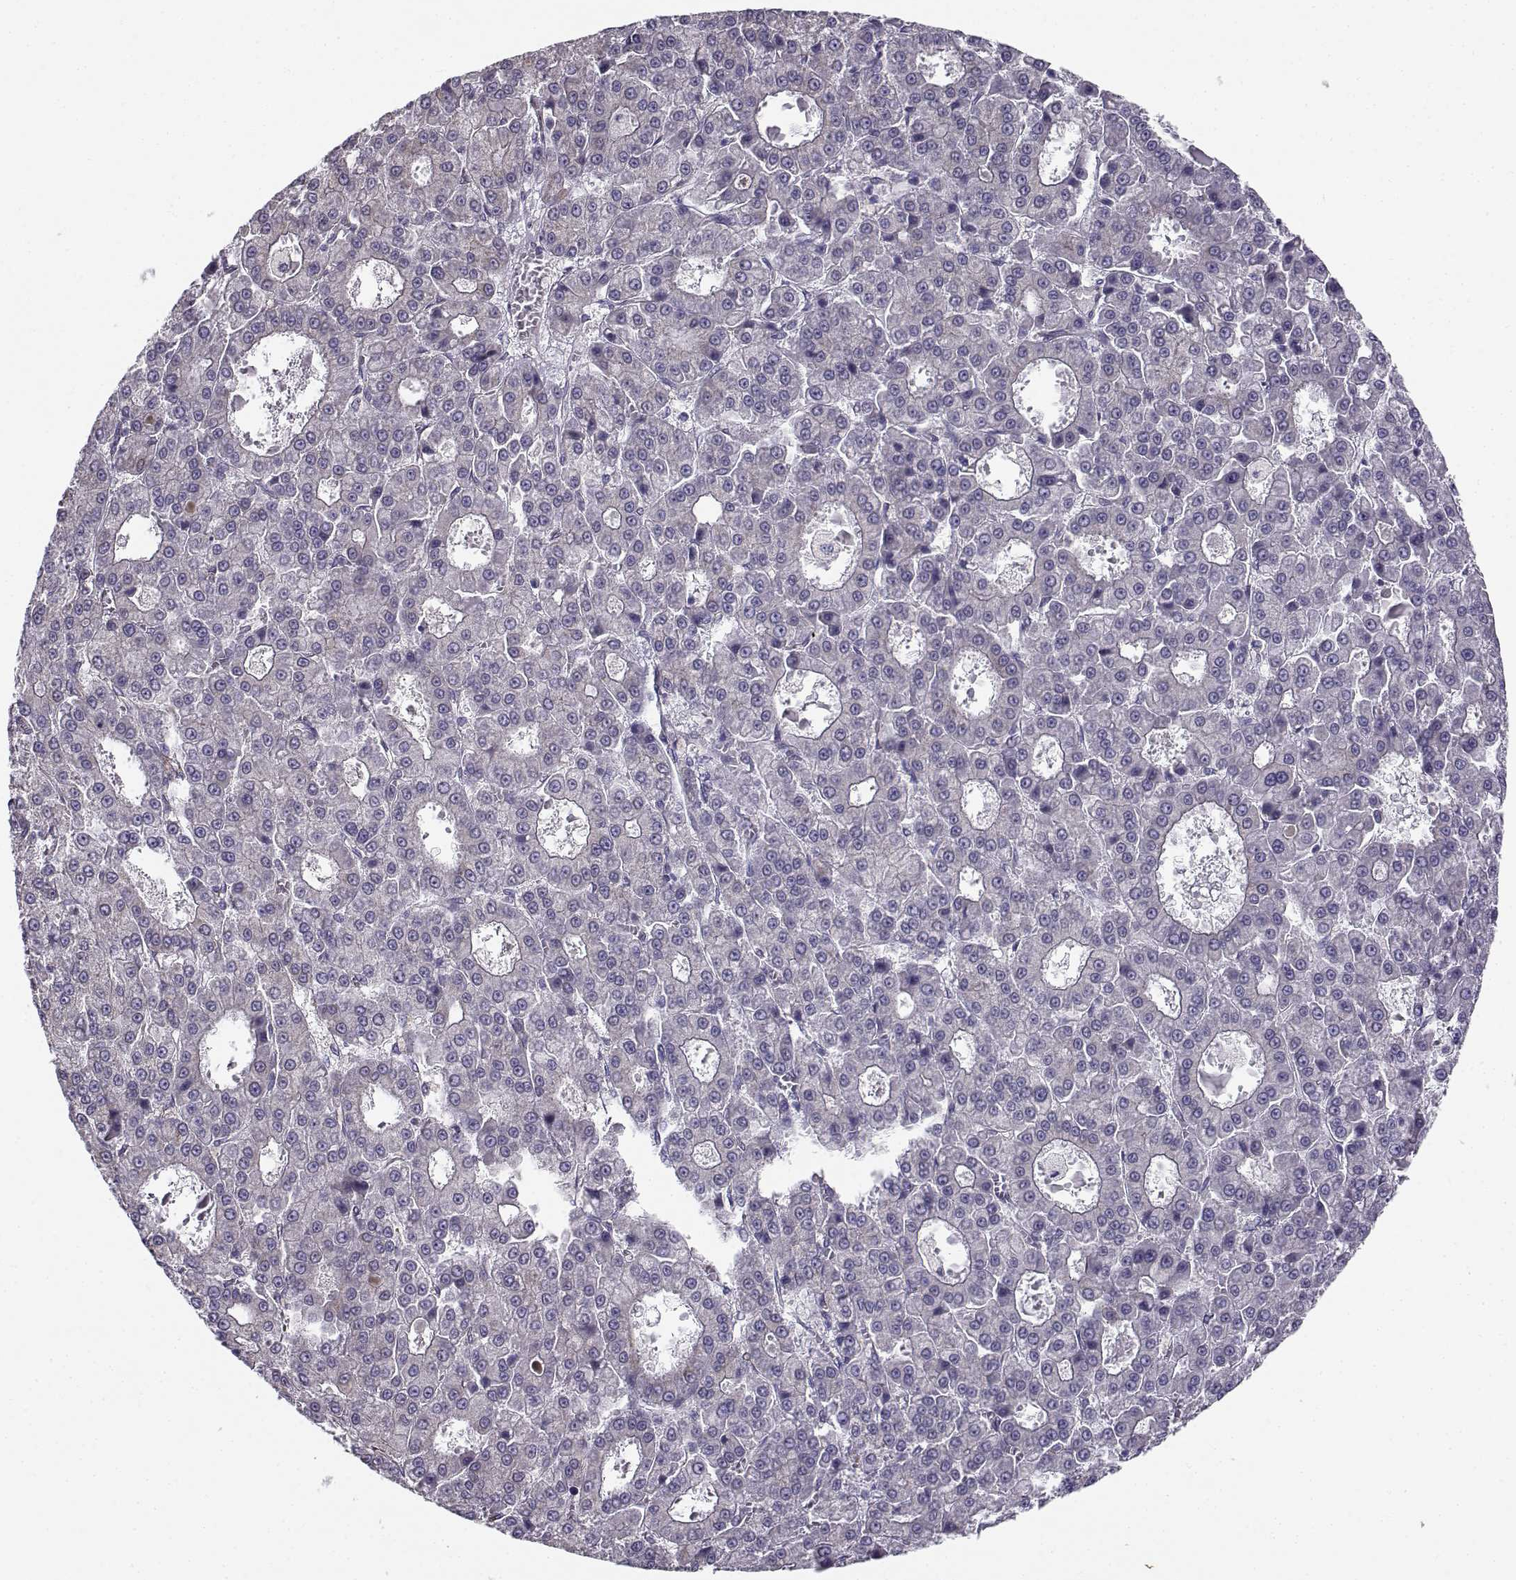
{"staining": {"intensity": "negative", "quantity": "none", "location": "none"}, "tissue": "liver cancer", "cell_type": "Tumor cells", "image_type": "cancer", "snomed": [{"axis": "morphology", "description": "Carcinoma, Hepatocellular, NOS"}, {"axis": "topography", "description": "Liver"}], "caption": "High power microscopy micrograph of an IHC photomicrograph of liver cancer (hepatocellular carcinoma), revealing no significant staining in tumor cells. (DAB (3,3'-diaminobenzidine) immunohistochemistry (IHC), high magnification).", "gene": "BEND6", "patient": {"sex": "male", "age": 70}}